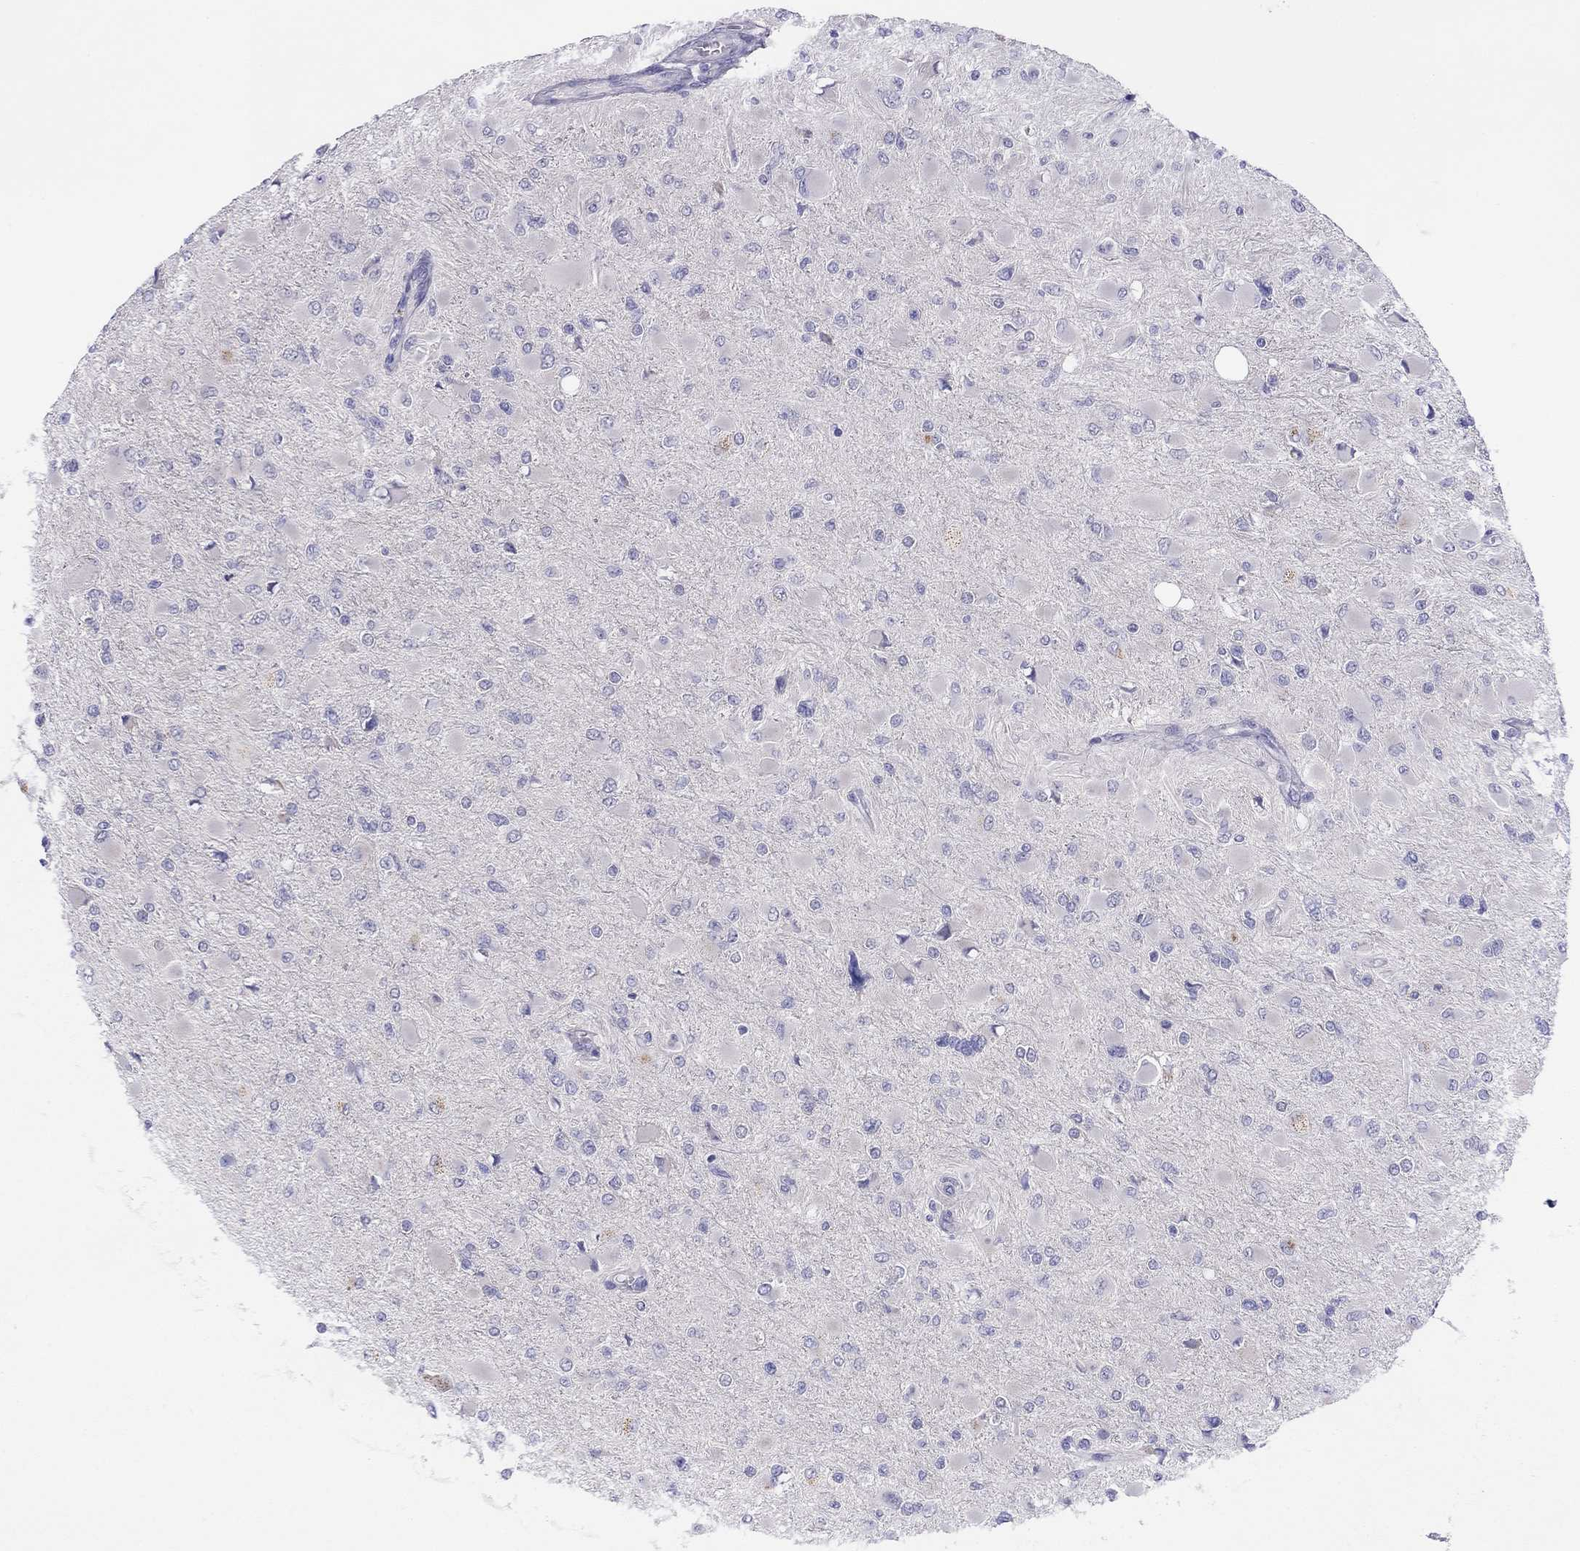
{"staining": {"intensity": "negative", "quantity": "none", "location": "none"}, "tissue": "glioma", "cell_type": "Tumor cells", "image_type": "cancer", "snomed": [{"axis": "morphology", "description": "Glioma, malignant, High grade"}, {"axis": "topography", "description": "Cerebral cortex"}], "caption": "Tumor cells are negative for protein expression in human glioma.", "gene": "MGAT4C", "patient": {"sex": "female", "age": 36}}